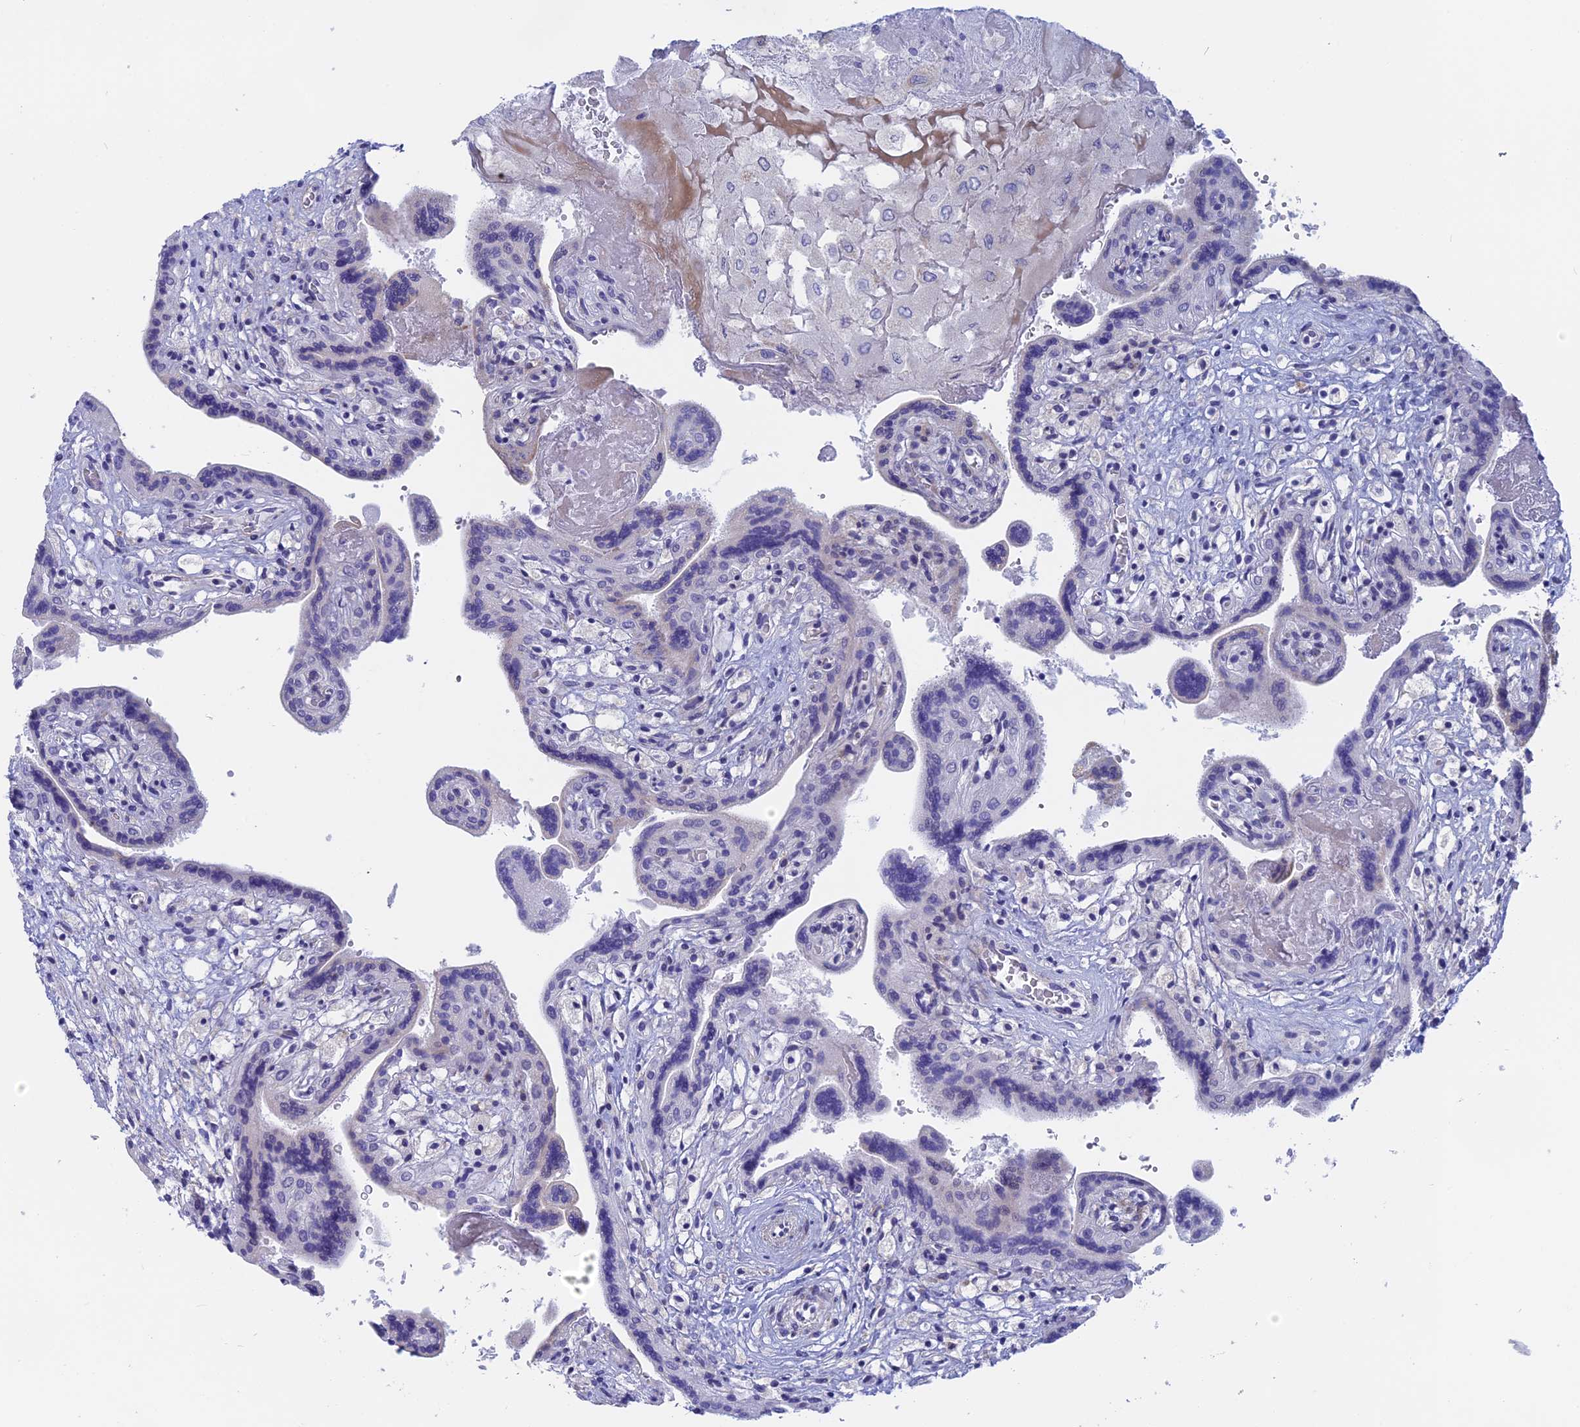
{"staining": {"intensity": "negative", "quantity": "none", "location": "none"}, "tissue": "placenta", "cell_type": "Trophoblastic cells", "image_type": "normal", "snomed": [{"axis": "morphology", "description": "Normal tissue, NOS"}, {"axis": "topography", "description": "Placenta"}], "caption": "Immunohistochemistry (IHC) image of normal placenta: placenta stained with DAB (3,3'-diaminobenzidine) exhibits no significant protein expression in trophoblastic cells.", "gene": "GLB1L", "patient": {"sex": "female", "age": 37}}